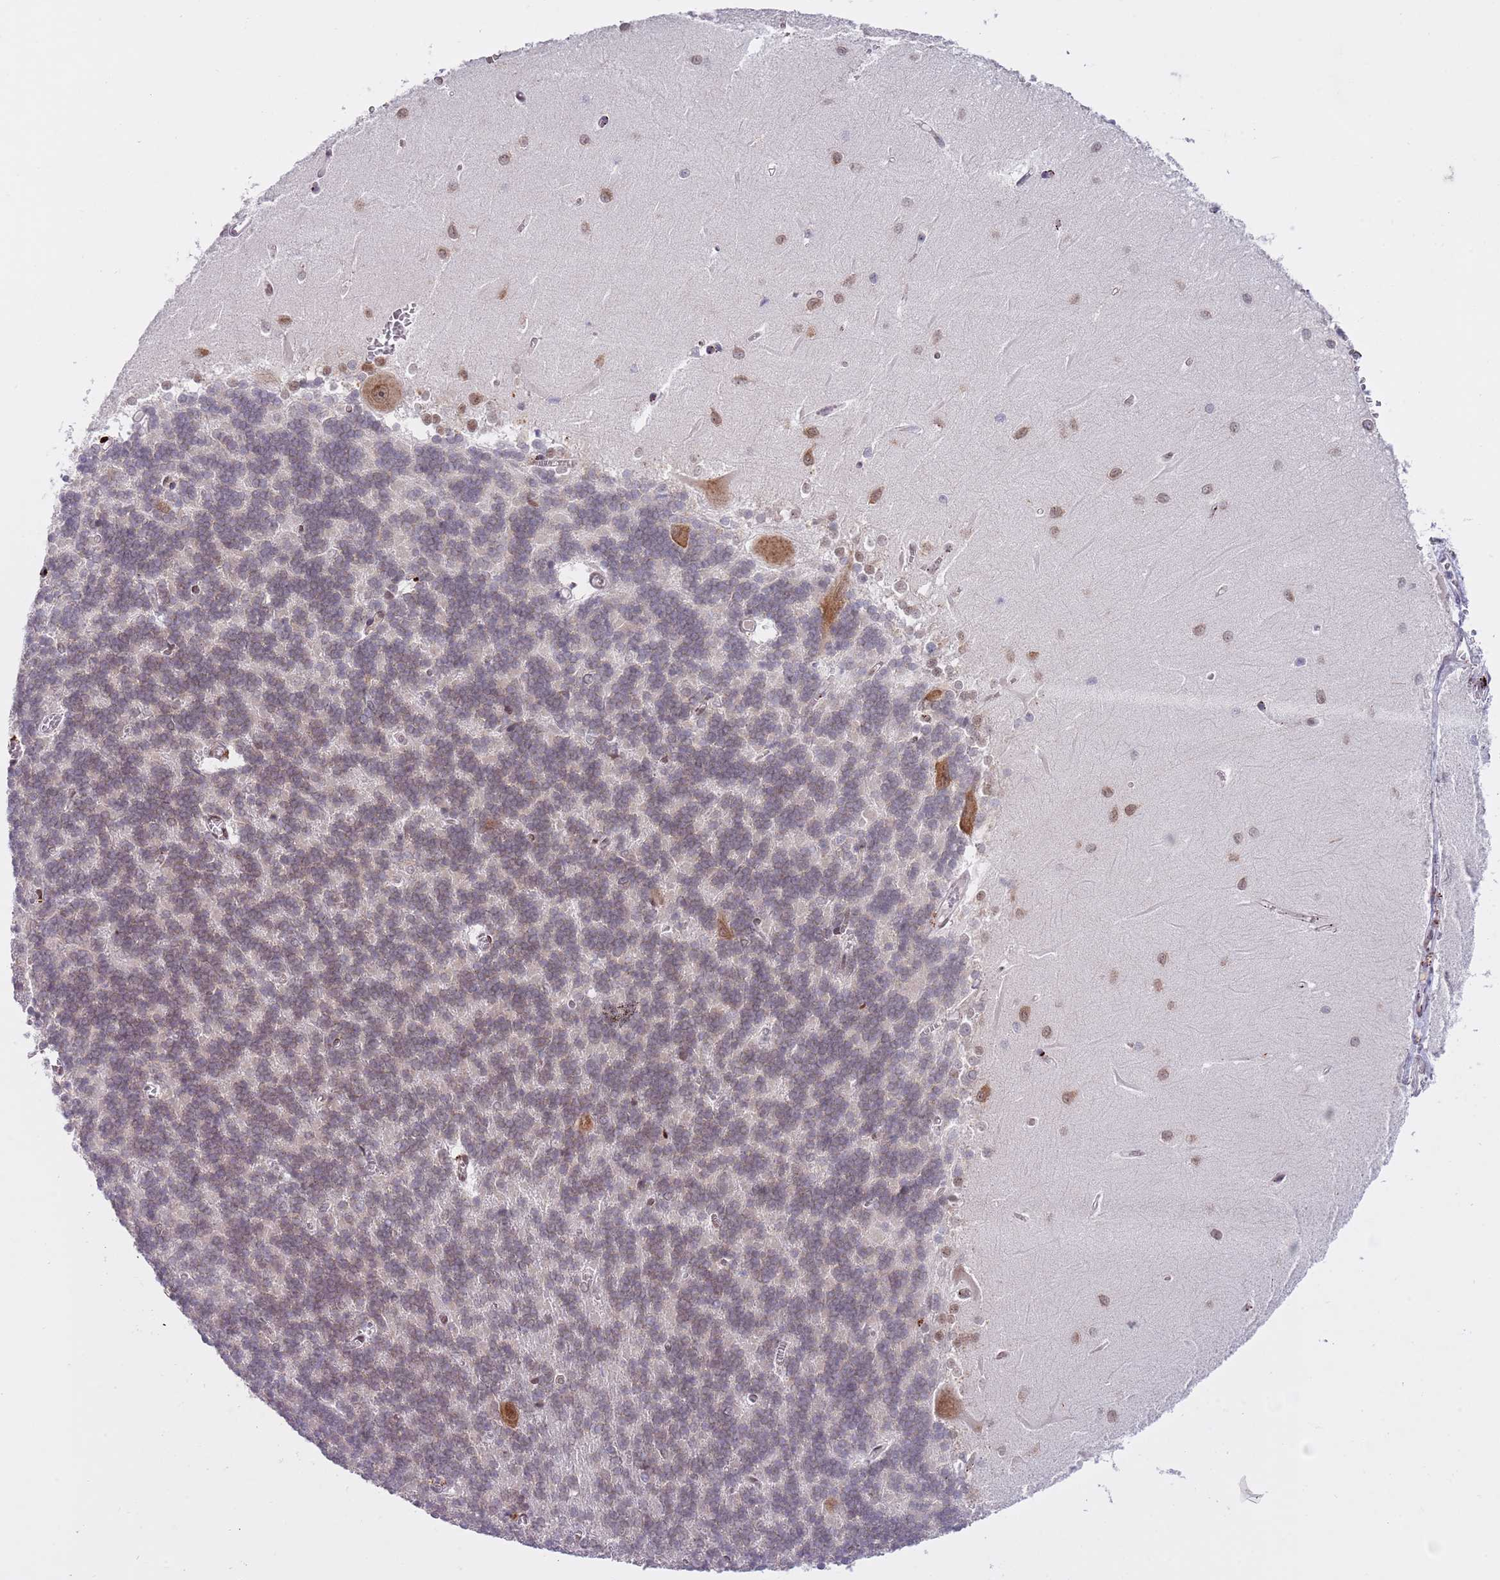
{"staining": {"intensity": "weak", "quantity": "25%-75%", "location": "nuclear"}, "tissue": "cerebellum", "cell_type": "Cells in granular layer", "image_type": "normal", "snomed": [{"axis": "morphology", "description": "Normal tissue, NOS"}, {"axis": "topography", "description": "Cerebellum"}], "caption": "A brown stain highlights weak nuclear staining of a protein in cells in granular layer of unremarkable human cerebellum. The staining is performed using DAB brown chromogen to label protein expression. The nuclei are counter-stained blue using hematoxylin.", "gene": "SLC25A32", "patient": {"sex": "male", "age": 37}}